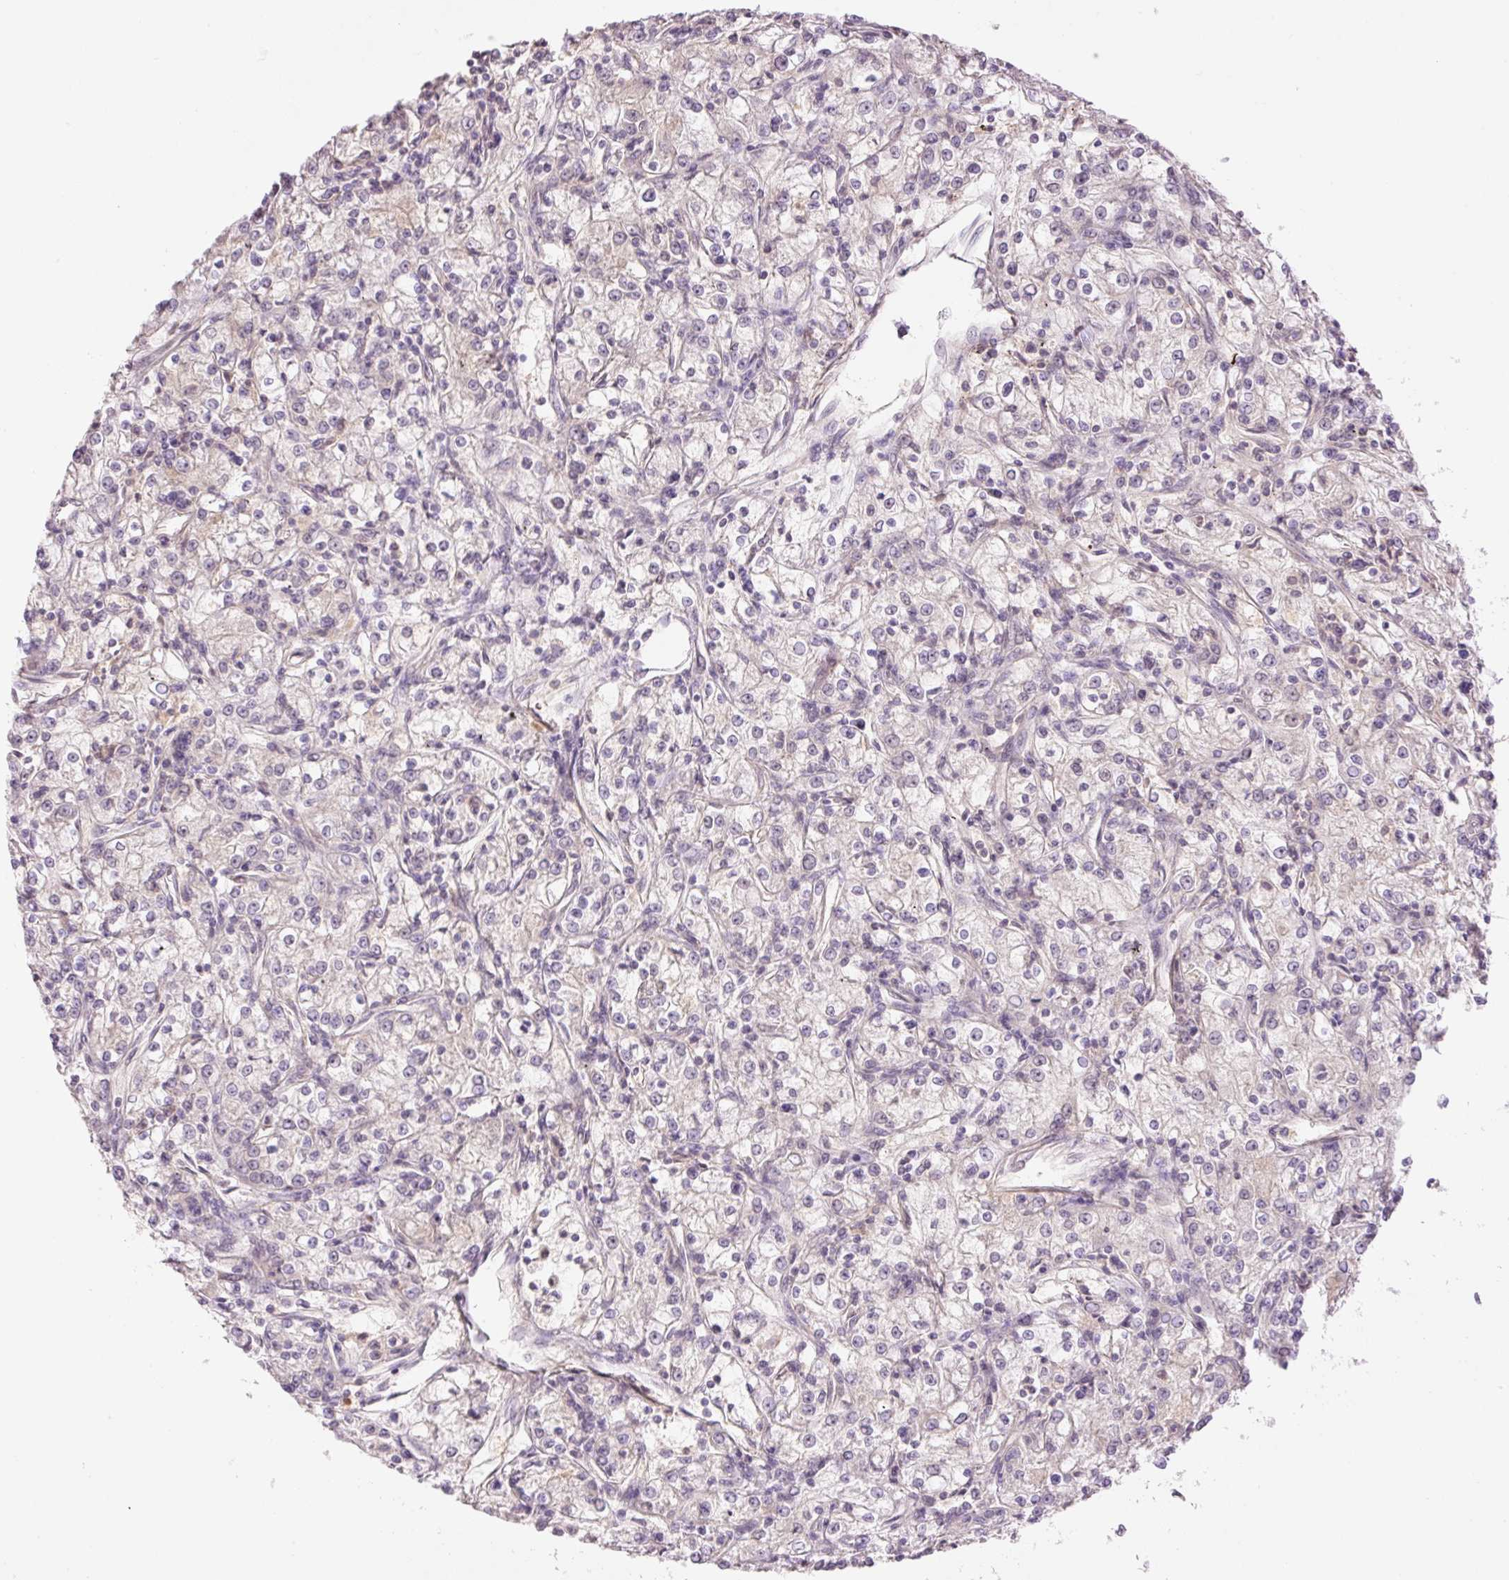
{"staining": {"intensity": "negative", "quantity": "none", "location": "none"}, "tissue": "renal cancer", "cell_type": "Tumor cells", "image_type": "cancer", "snomed": [{"axis": "morphology", "description": "Adenocarcinoma, NOS"}, {"axis": "topography", "description": "Kidney"}], "caption": "This is a histopathology image of immunohistochemistry staining of renal cancer, which shows no expression in tumor cells. Brightfield microscopy of immunohistochemistry stained with DAB (brown) and hematoxylin (blue), captured at high magnification.", "gene": "LY6G6D", "patient": {"sex": "female", "age": 59}}